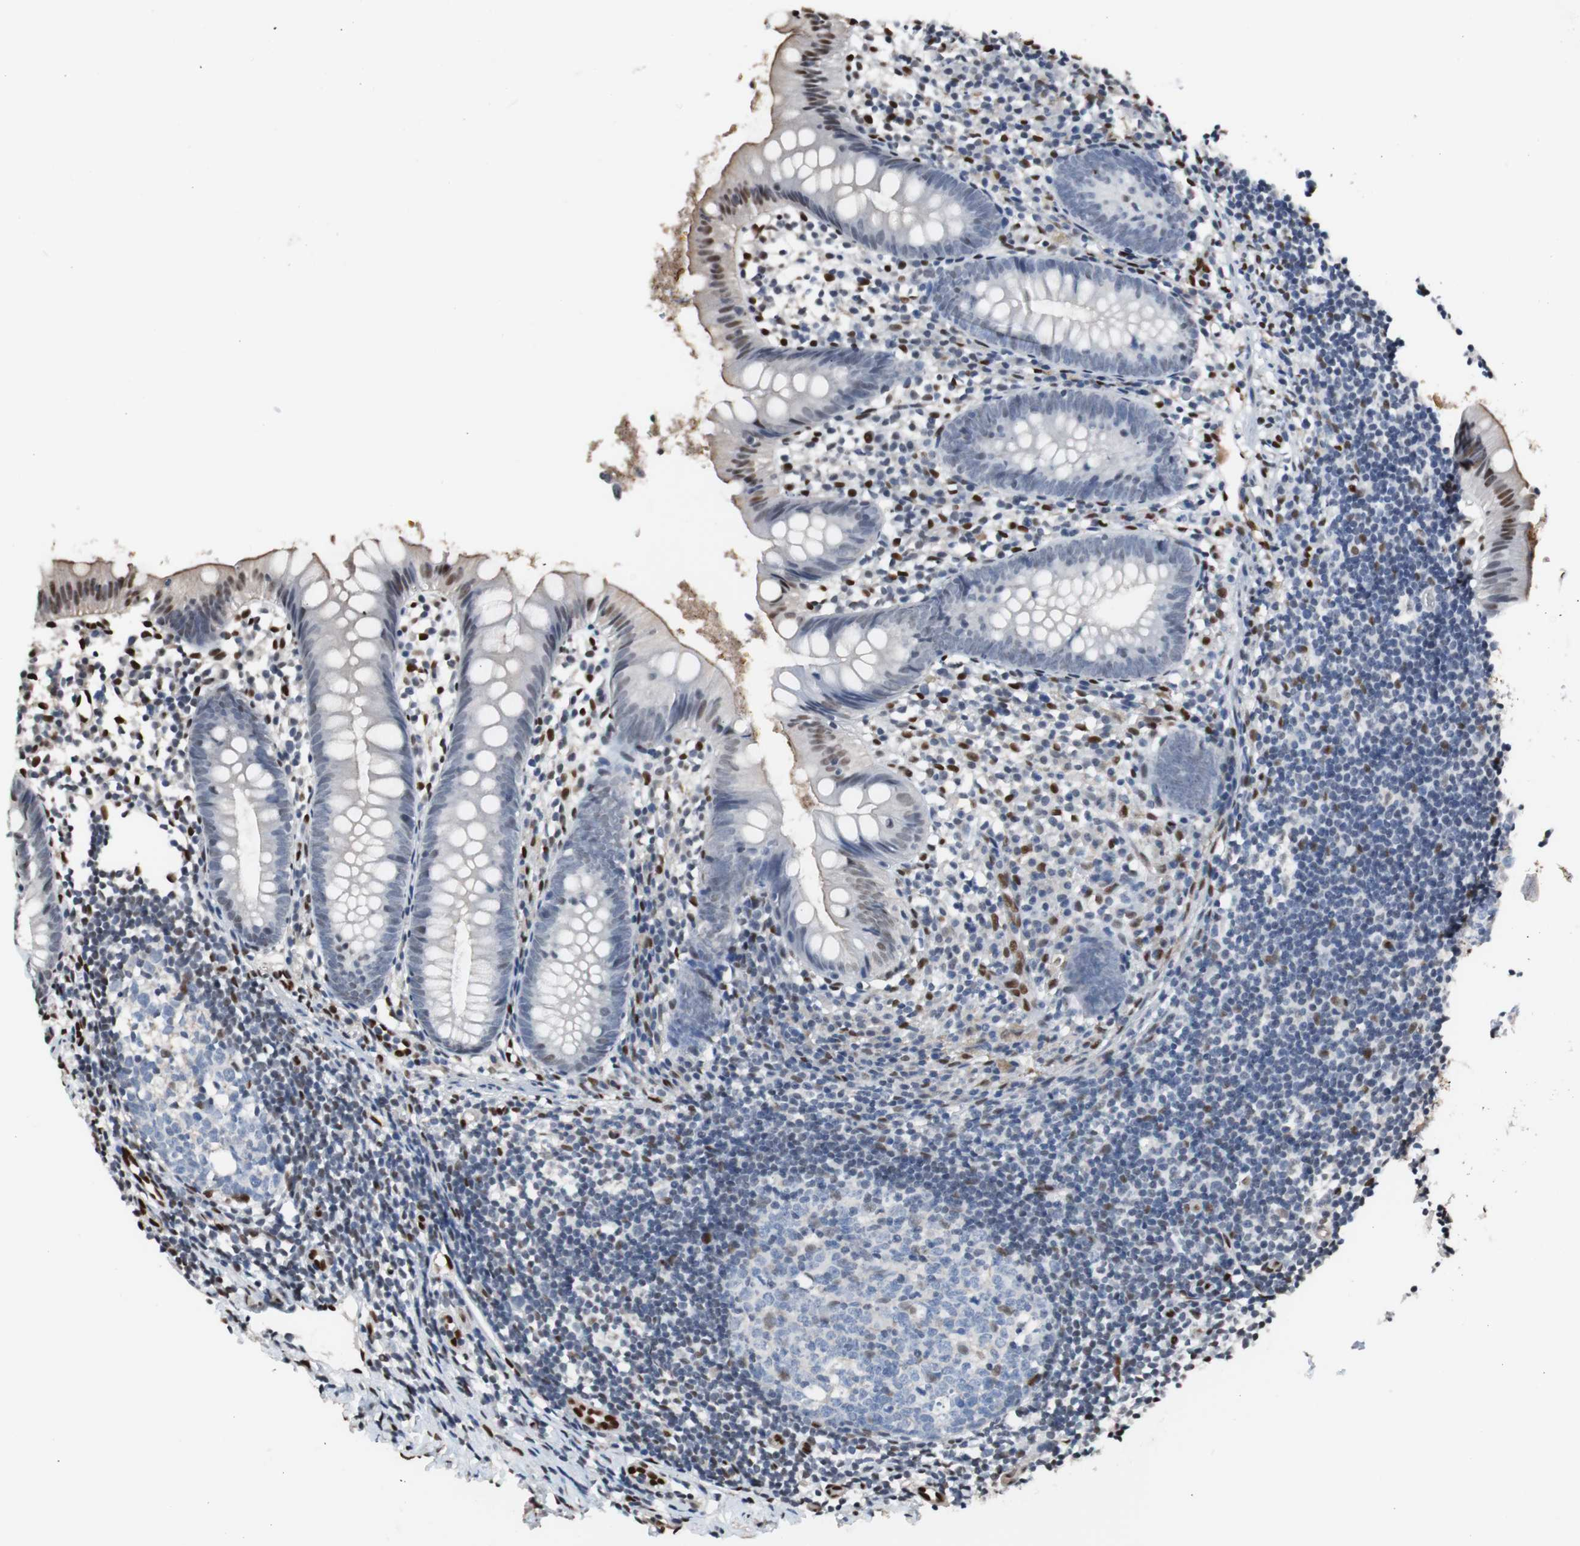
{"staining": {"intensity": "weak", "quantity": "25%-75%", "location": "cytoplasmic/membranous,nuclear"}, "tissue": "appendix", "cell_type": "Glandular cells", "image_type": "normal", "snomed": [{"axis": "morphology", "description": "Normal tissue, NOS"}, {"axis": "topography", "description": "Appendix"}], "caption": "DAB (3,3'-diaminobenzidine) immunohistochemical staining of normal human appendix exhibits weak cytoplasmic/membranous,nuclear protein positivity in about 25%-75% of glandular cells. The protein of interest is stained brown, and the nuclei are stained in blue (DAB IHC with brightfield microscopy, high magnification).", "gene": "PML", "patient": {"sex": "female", "age": 20}}